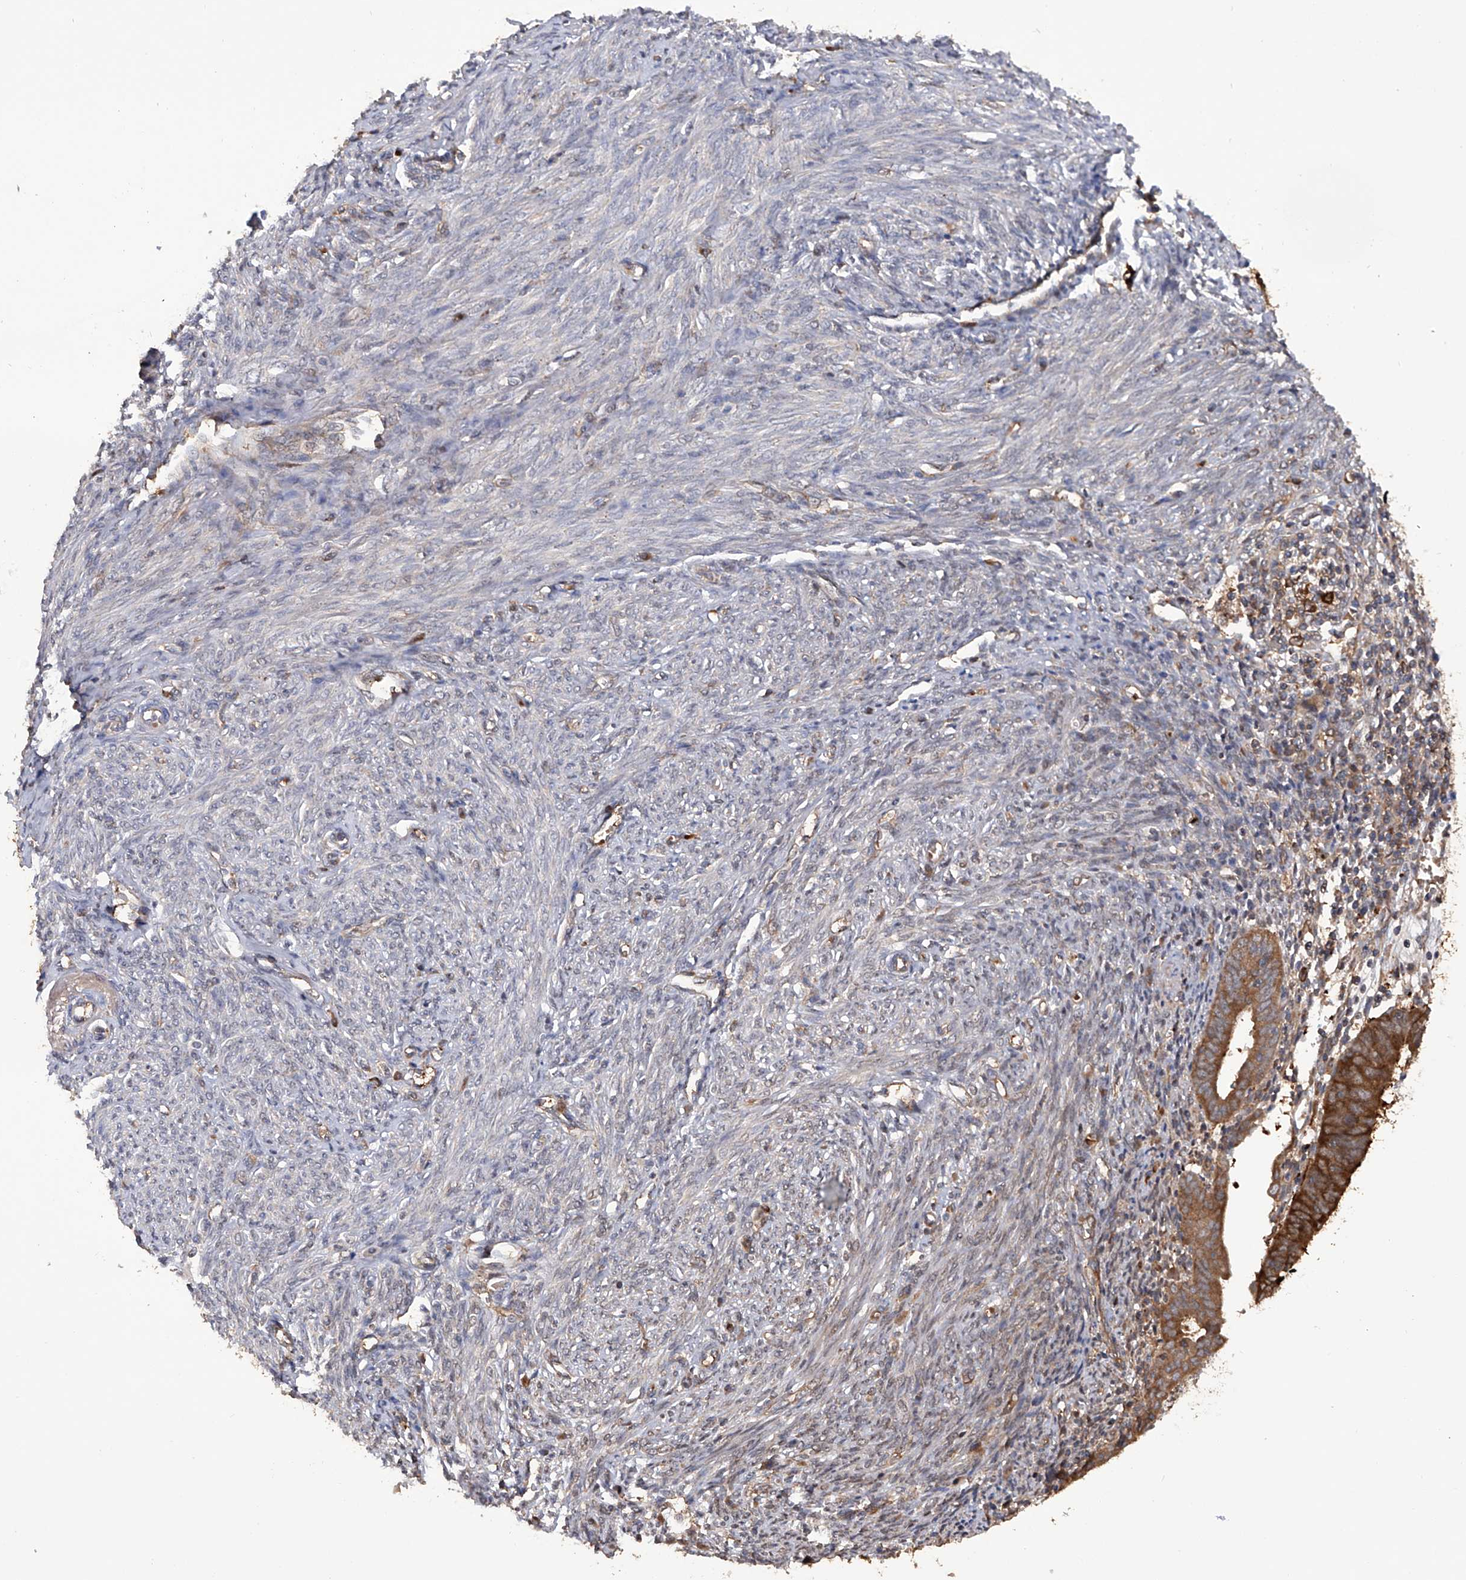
{"staining": {"intensity": "strong", "quantity": ">75%", "location": "cytoplasmic/membranous"}, "tissue": "endometrial cancer", "cell_type": "Tumor cells", "image_type": "cancer", "snomed": [{"axis": "morphology", "description": "Adenocarcinoma, NOS"}, {"axis": "topography", "description": "Uterus"}], "caption": "This is an image of immunohistochemistry staining of endometrial adenocarcinoma, which shows strong expression in the cytoplasmic/membranous of tumor cells.", "gene": "NUDT17", "patient": {"sex": "female", "age": 77}}